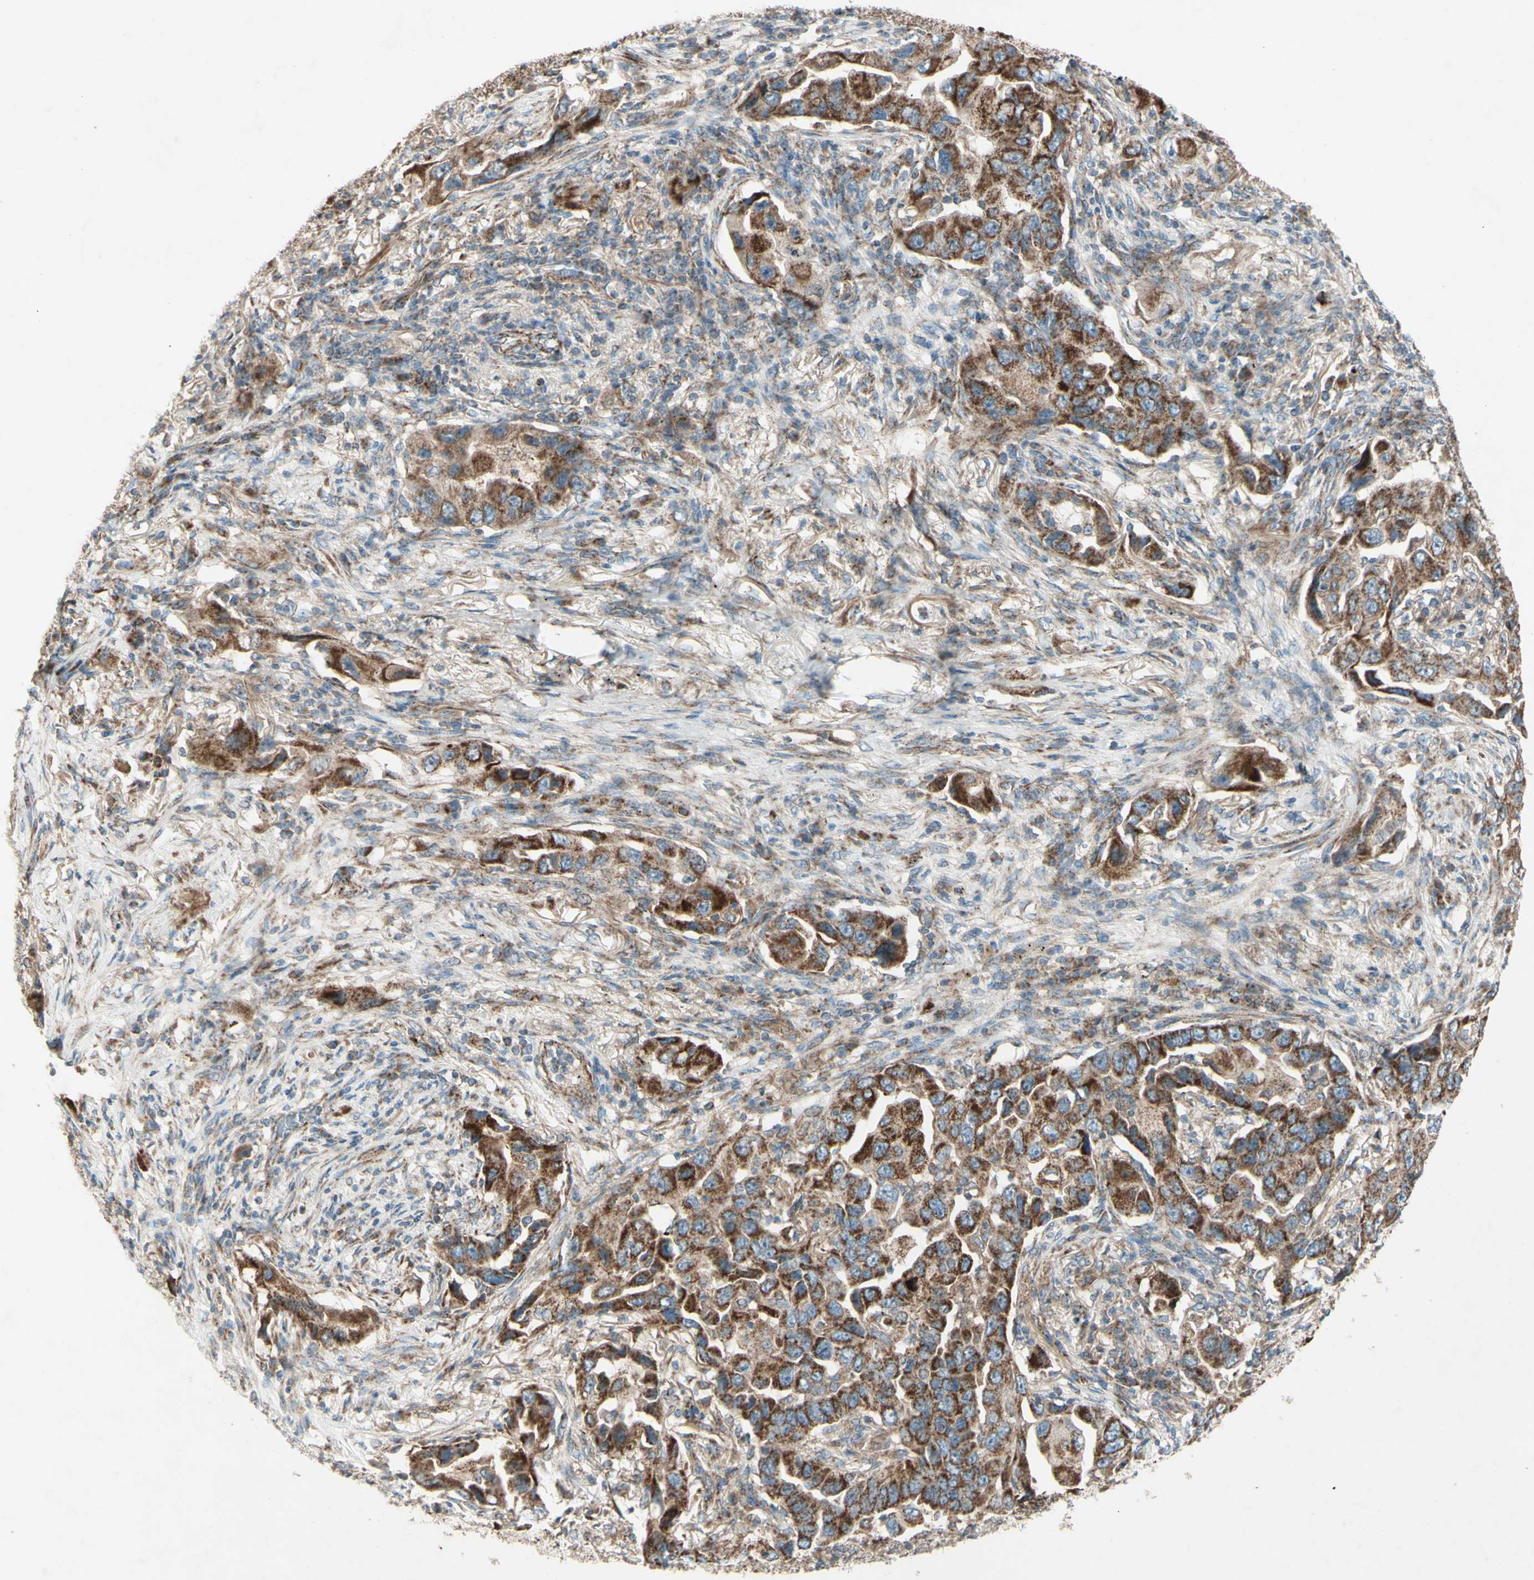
{"staining": {"intensity": "strong", "quantity": ">75%", "location": "cytoplasmic/membranous"}, "tissue": "lung cancer", "cell_type": "Tumor cells", "image_type": "cancer", "snomed": [{"axis": "morphology", "description": "Adenocarcinoma, NOS"}, {"axis": "topography", "description": "Lung"}], "caption": "The image displays staining of lung adenocarcinoma, revealing strong cytoplasmic/membranous protein expression (brown color) within tumor cells.", "gene": "RHOT1", "patient": {"sex": "female", "age": 65}}